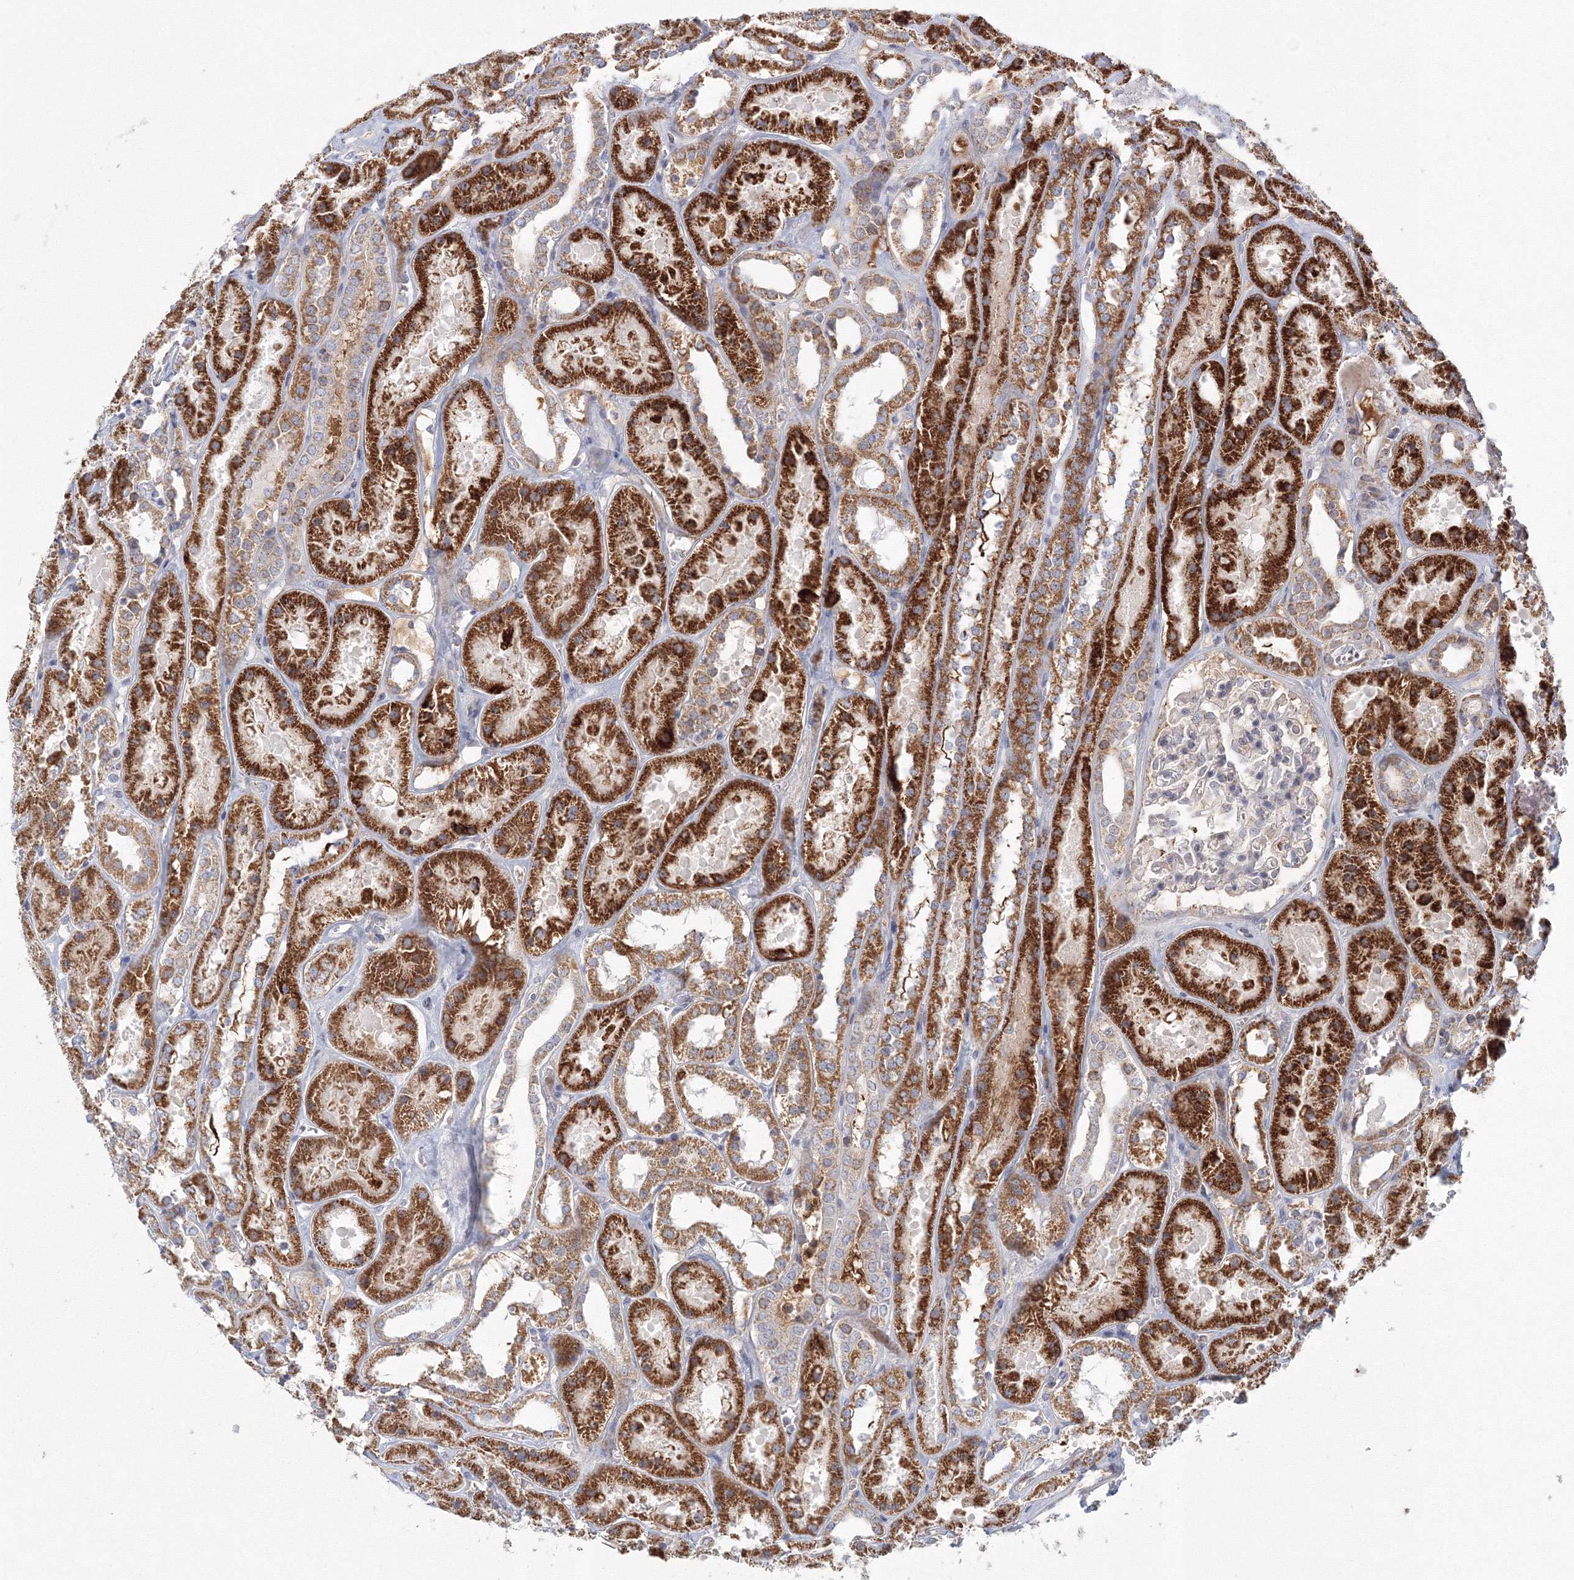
{"staining": {"intensity": "weak", "quantity": "<25%", "location": "cytoplasmic/membranous"}, "tissue": "kidney", "cell_type": "Cells in glomeruli", "image_type": "normal", "snomed": [{"axis": "morphology", "description": "Normal tissue, NOS"}, {"axis": "topography", "description": "Kidney"}], "caption": "Immunohistochemistry (IHC) histopathology image of unremarkable kidney: kidney stained with DAB displays no significant protein staining in cells in glomeruli.", "gene": "GRPEL1", "patient": {"sex": "female", "age": 41}}